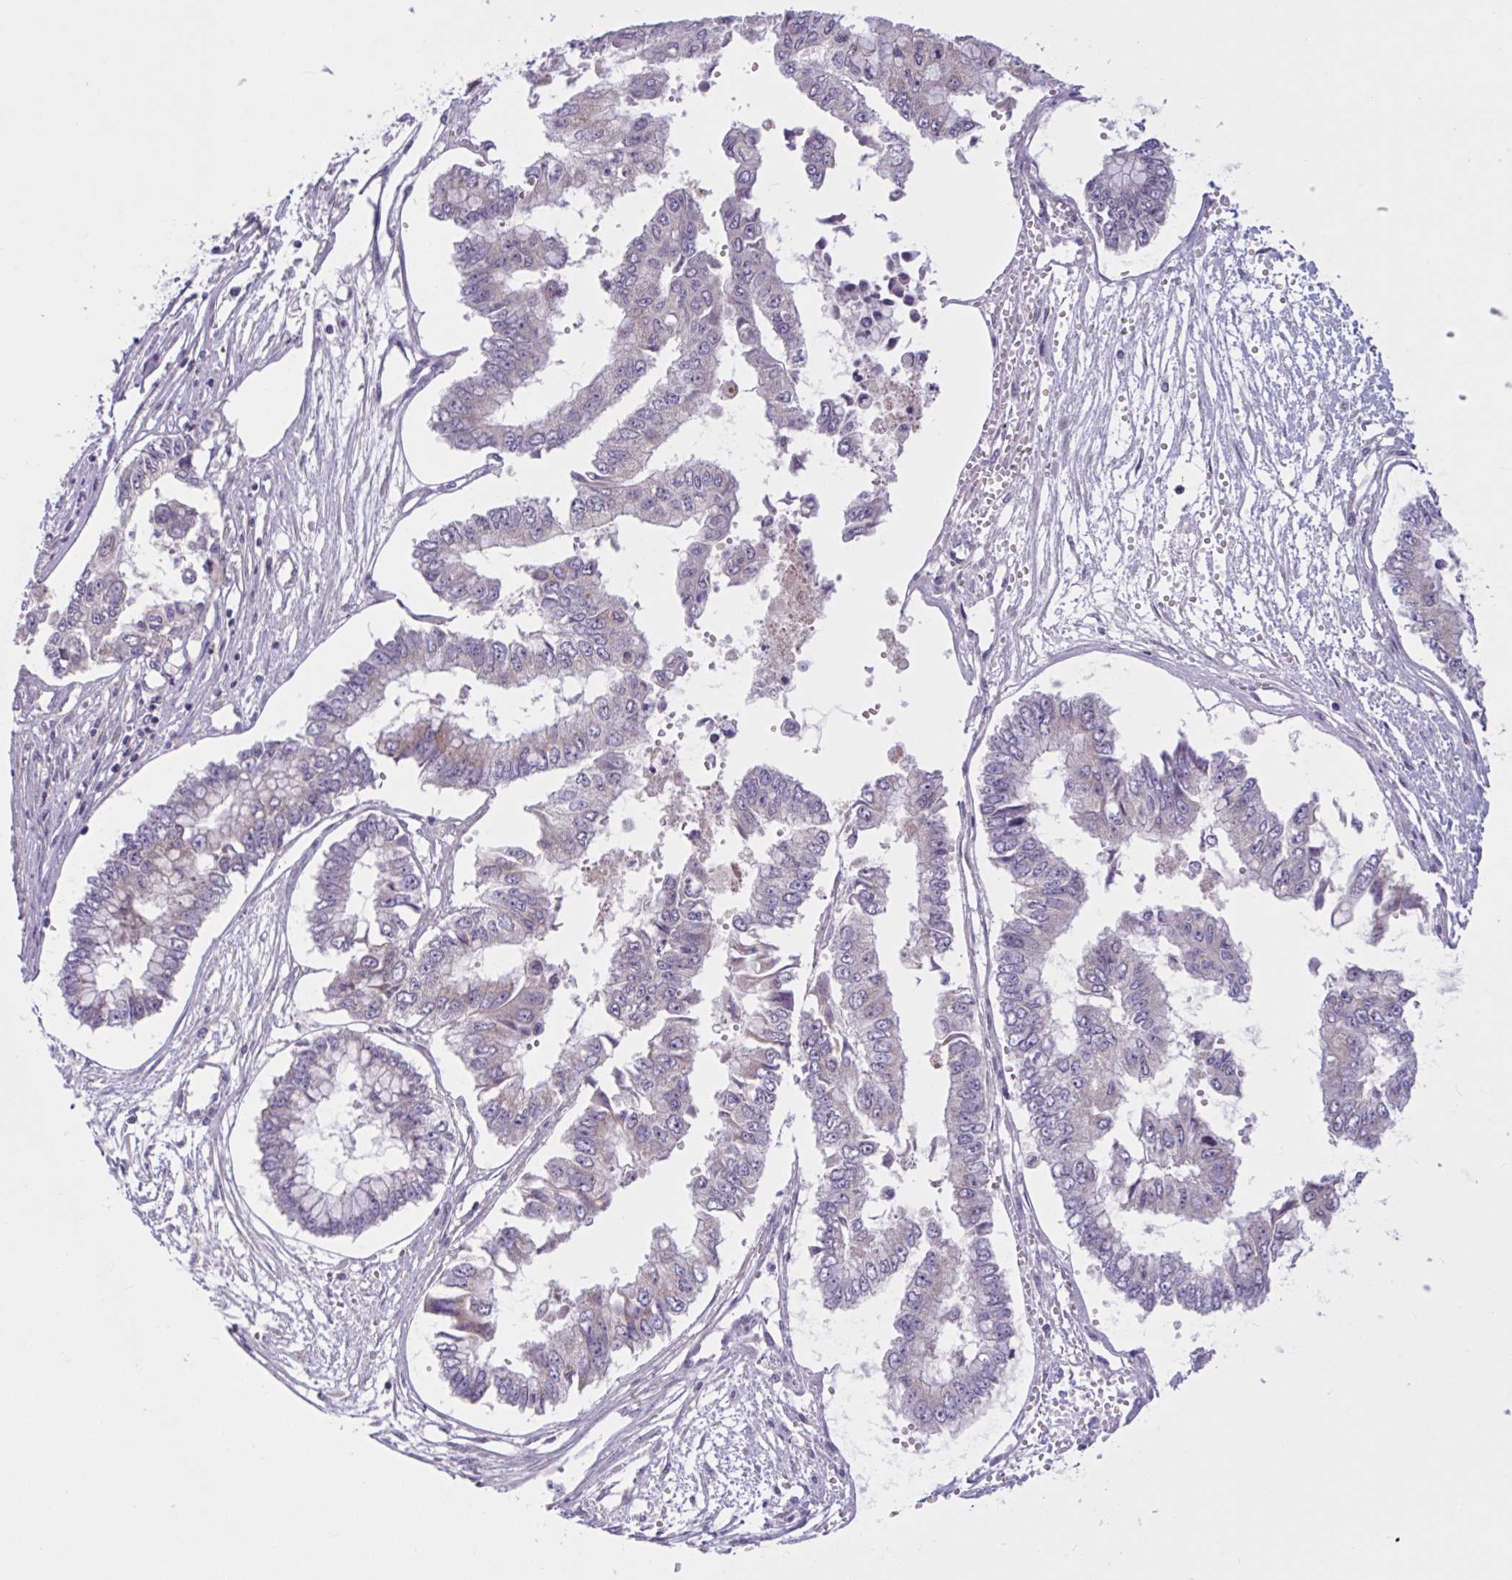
{"staining": {"intensity": "negative", "quantity": "none", "location": "none"}, "tissue": "ovarian cancer", "cell_type": "Tumor cells", "image_type": "cancer", "snomed": [{"axis": "morphology", "description": "Cystadenocarcinoma, mucinous, NOS"}, {"axis": "topography", "description": "Ovary"}], "caption": "The histopathology image exhibits no significant staining in tumor cells of ovarian mucinous cystadenocarcinoma.", "gene": "WNT9B", "patient": {"sex": "female", "age": 72}}